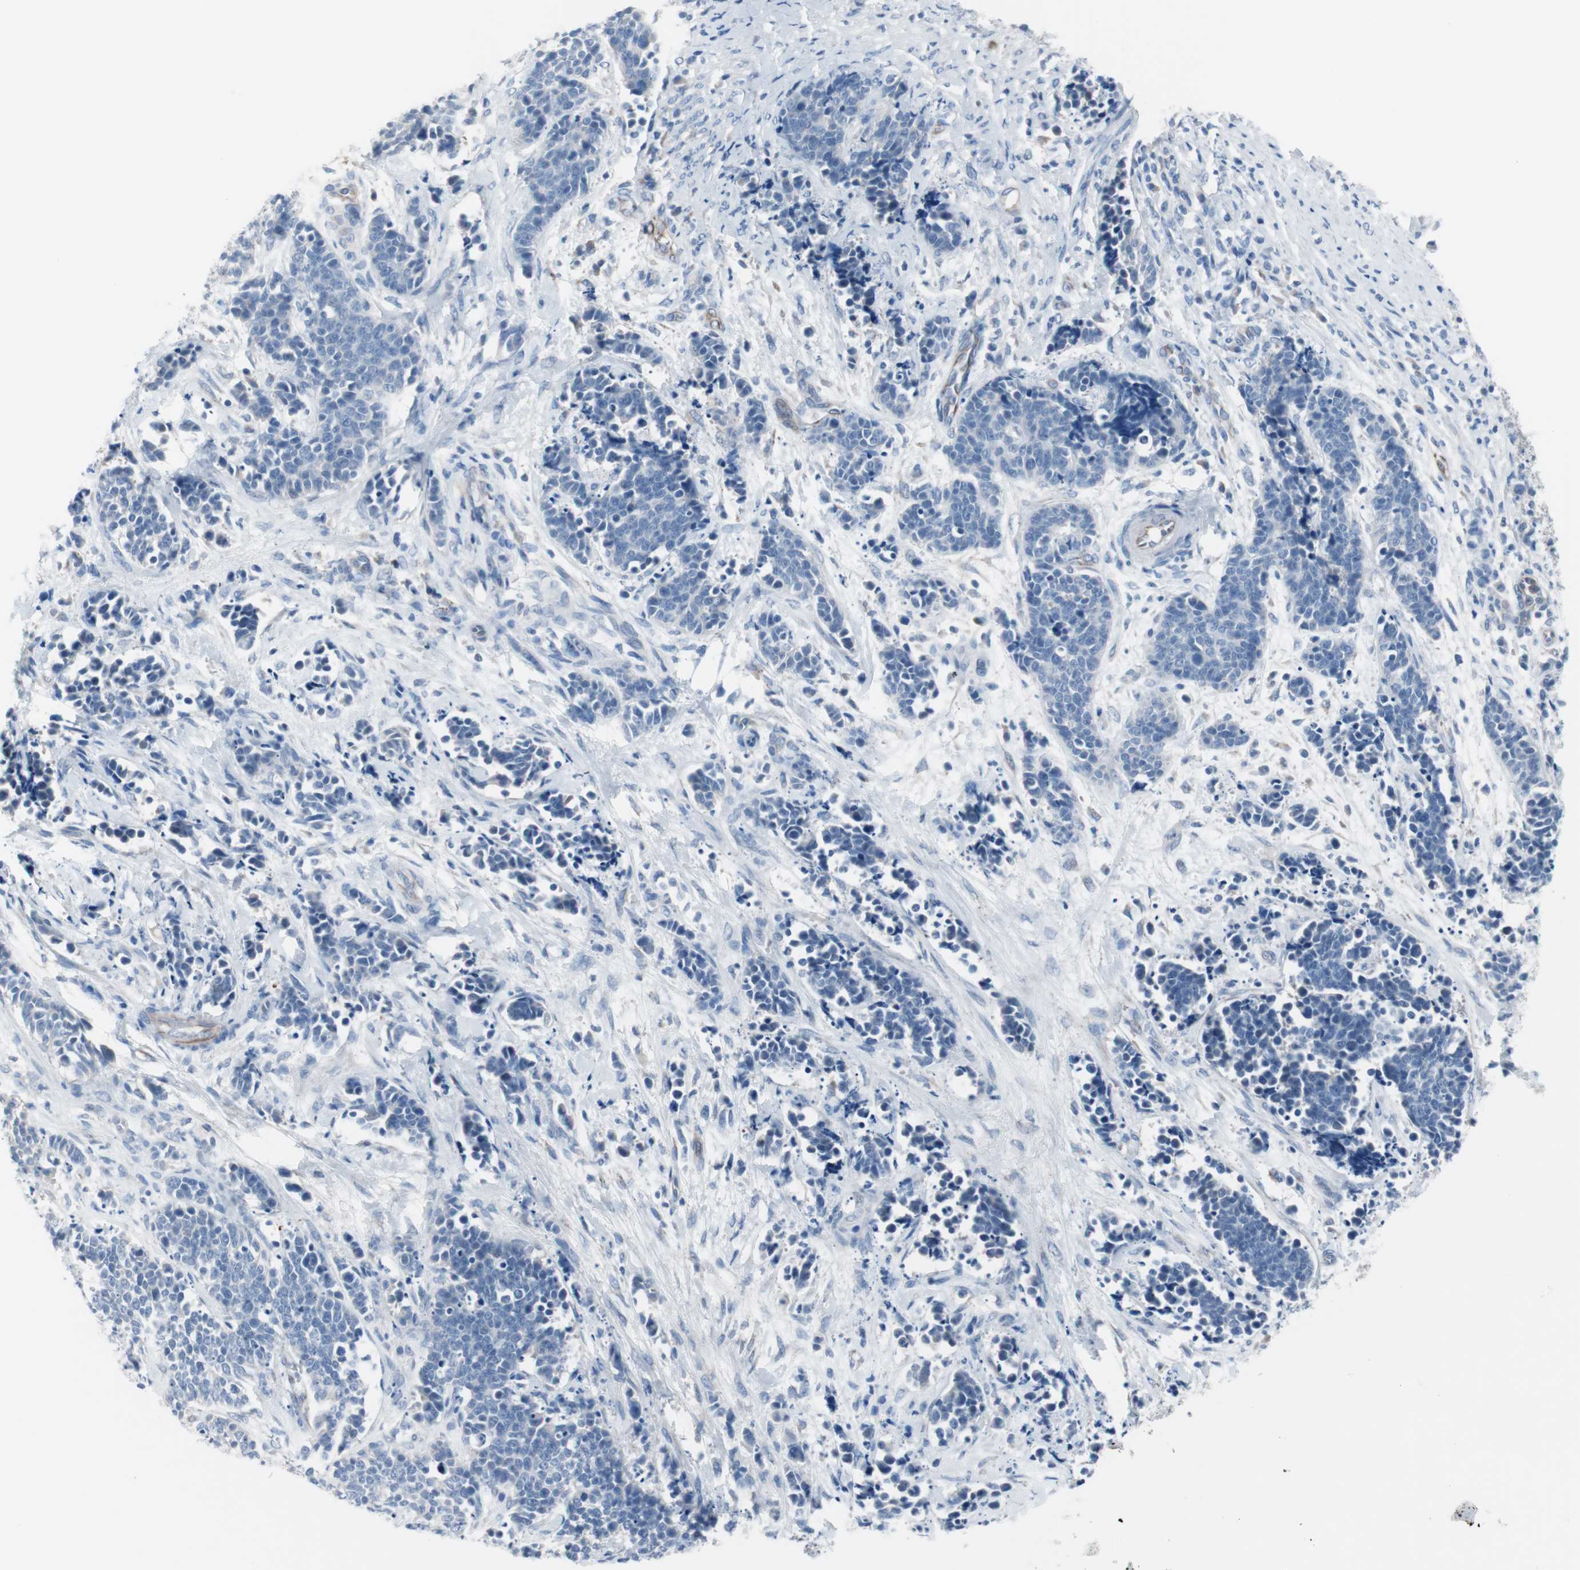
{"staining": {"intensity": "negative", "quantity": "none", "location": "none"}, "tissue": "cervical cancer", "cell_type": "Tumor cells", "image_type": "cancer", "snomed": [{"axis": "morphology", "description": "Squamous cell carcinoma, NOS"}, {"axis": "topography", "description": "Cervix"}], "caption": "Squamous cell carcinoma (cervical) was stained to show a protein in brown. There is no significant staining in tumor cells.", "gene": "ULBP1", "patient": {"sex": "female", "age": 35}}